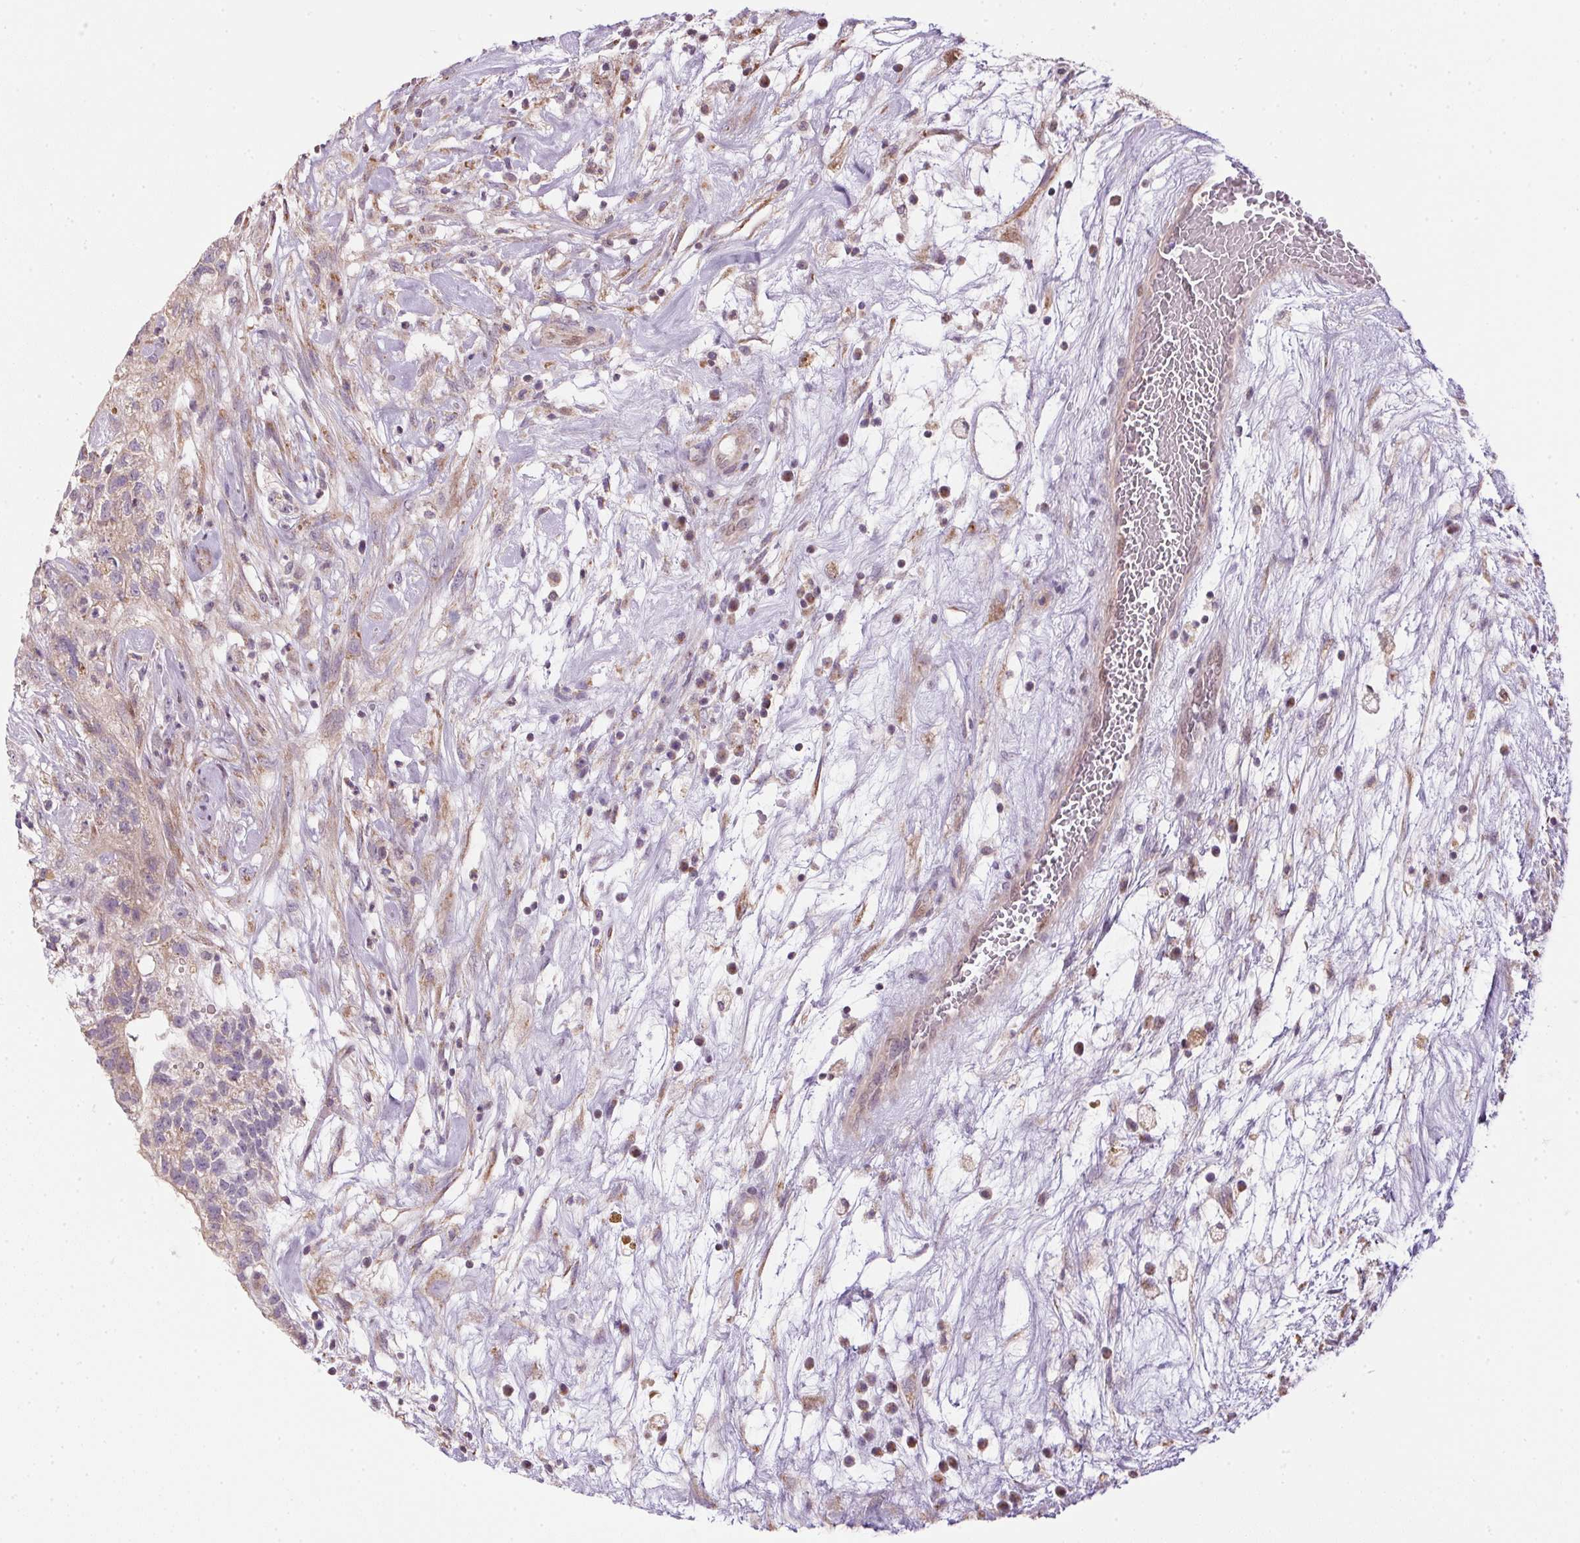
{"staining": {"intensity": "moderate", "quantity": "<25%", "location": "cytoplasmic/membranous"}, "tissue": "testis cancer", "cell_type": "Tumor cells", "image_type": "cancer", "snomed": [{"axis": "morphology", "description": "Normal tissue, NOS"}, {"axis": "morphology", "description": "Carcinoma, Embryonal, NOS"}, {"axis": "topography", "description": "Testis"}], "caption": "A micrograph of human testis cancer (embryonal carcinoma) stained for a protein exhibits moderate cytoplasmic/membranous brown staining in tumor cells.", "gene": "SC5D", "patient": {"sex": "male", "age": 32}}